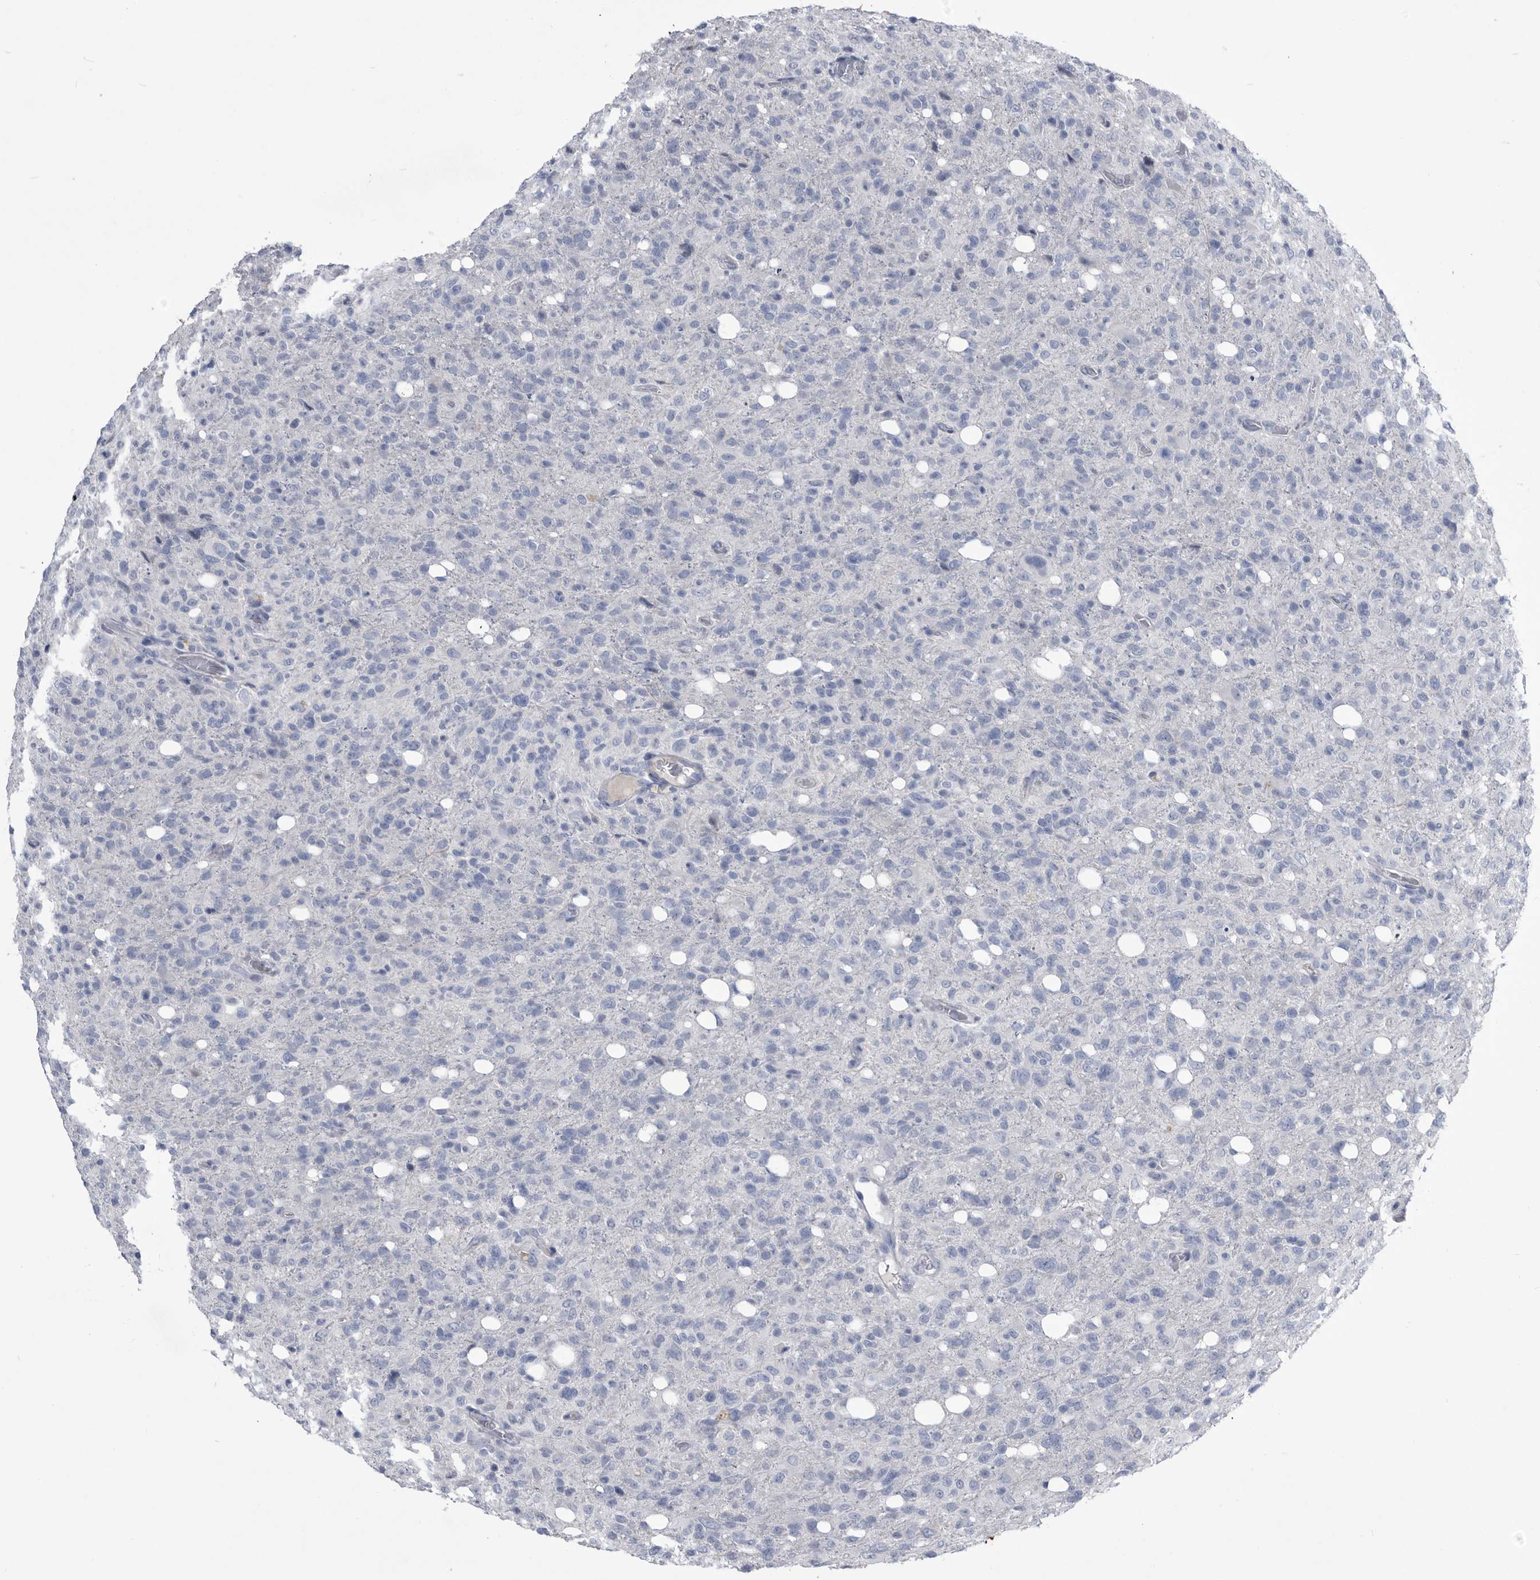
{"staining": {"intensity": "negative", "quantity": "none", "location": "none"}, "tissue": "glioma", "cell_type": "Tumor cells", "image_type": "cancer", "snomed": [{"axis": "morphology", "description": "Glioma, malignant, High grade"}, {"axis": "topography", "description": "Brain"}], "caption": "The photomicrograph exhibits no staining of tumor cells in glioma.", "gene": "BTBD6", "patient": {"sex": "female", "age": 57}}